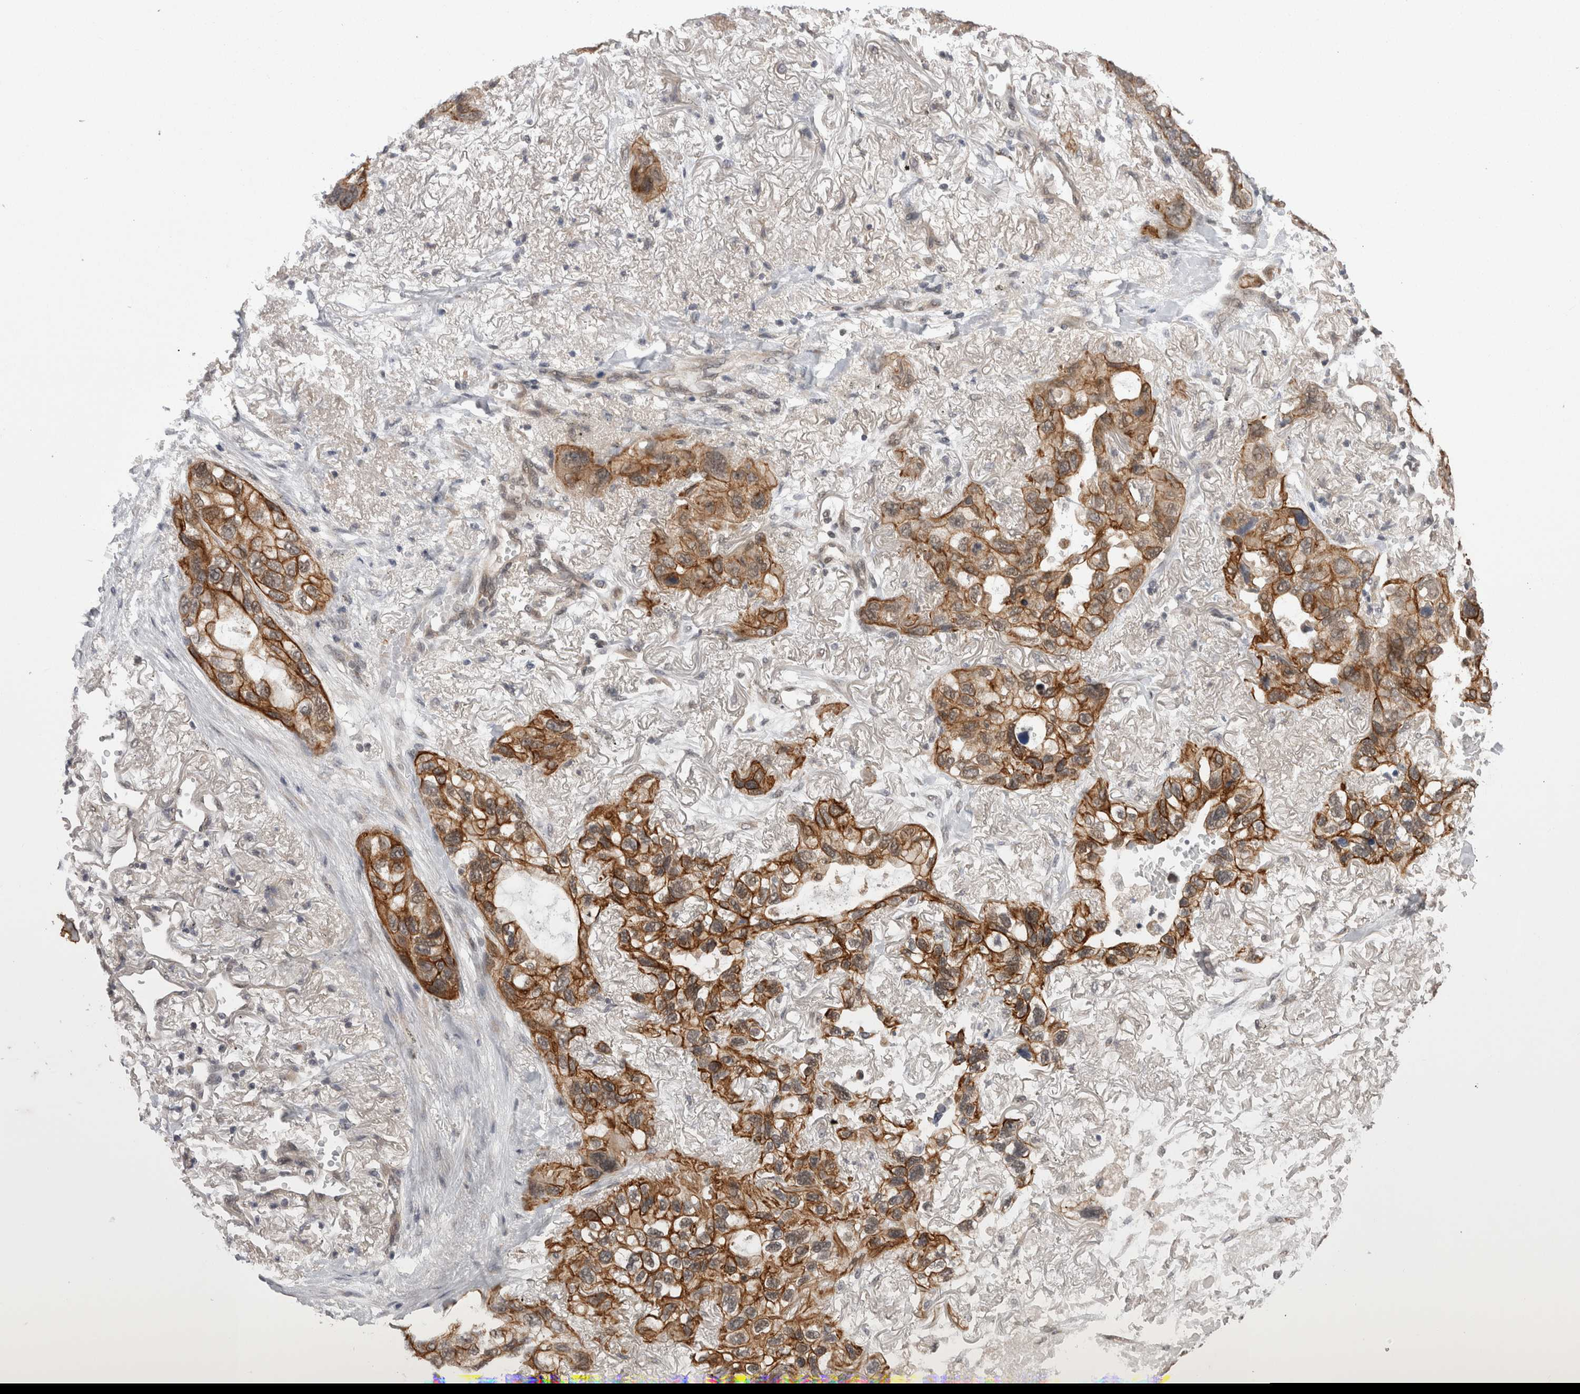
{"staining": {"intensity": "moderate", "quantity": ">75%", "location": "cytoplasmic/membranous"}, "tissue": "lung cancer", "cell_type": "Tumor cells", "image_type": "cancer", "snomed": [{"axis": "morphology", "description": "Squamous cell carcinoma, NOS"}, {"axis": "topography", "description": "Lung"}], "caption": "Tumor cells exhibit medium levels of moderate cytoplasmic/membranous expression in approximately >75% of cells in human lung cancer.", "gene": "ZNF341", "patient": {"sex": "female", "age": 73}}